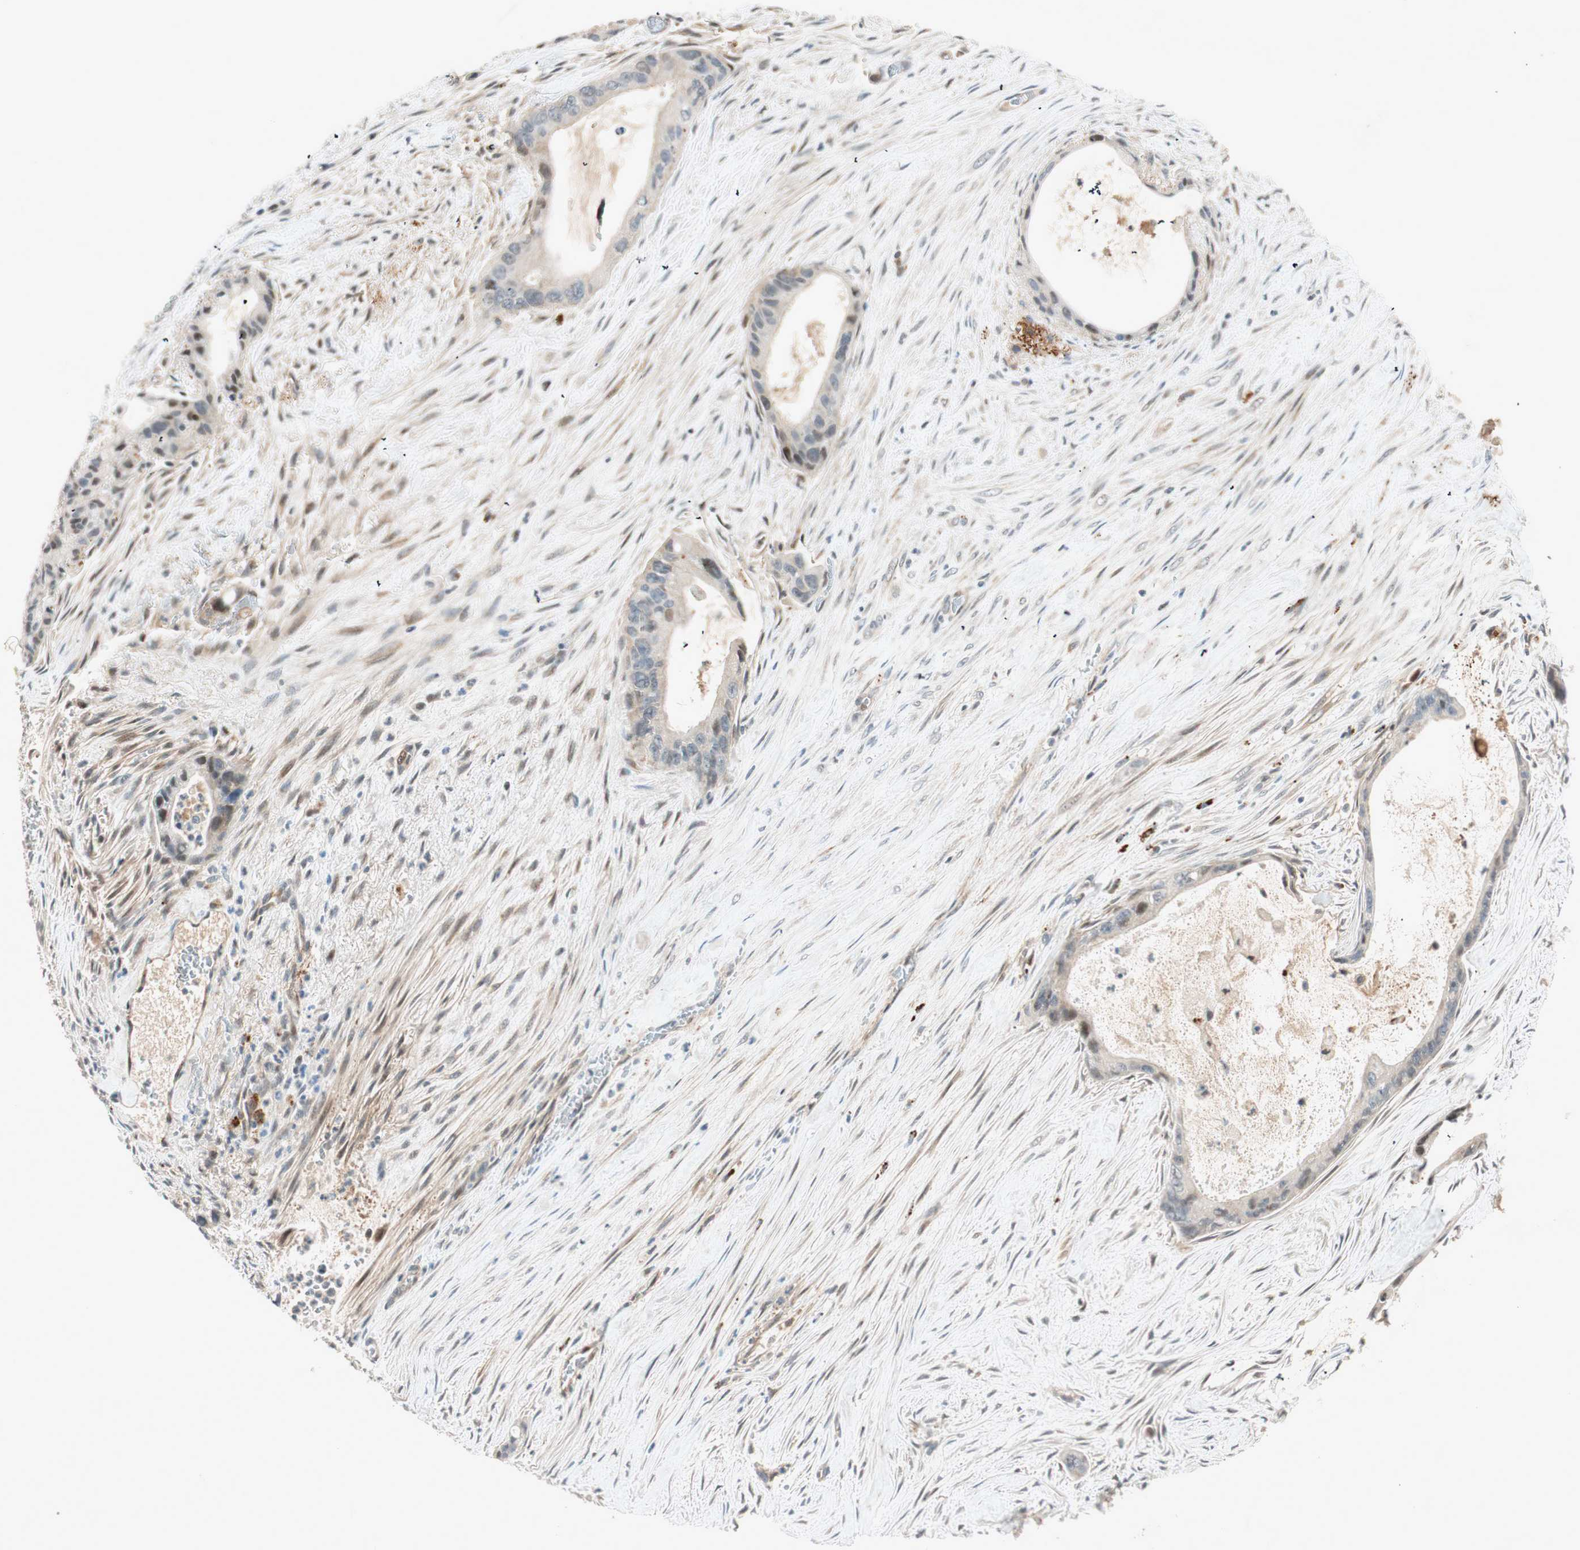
{"staining": {"intensity": "moderate", "quantity": "<25%", "location": "nuclear"}, "tissue": "liver cancer", "cell_type": "Tumor cells", "image_type": "cancer", "snomed": [{"axis": "morphology", "description": "Cholangiocarcinoma"}, {"axis": "topography", "description": "Liver"}], "caption": "Moderate nuclear protein positivity is identified in about <25% of tumor cells in liver cancer (cholangiocarcinoma). Nuclei are stained in blue.", "gene": "EPHA6", "patient": {"sex": "female", "age": 55}}